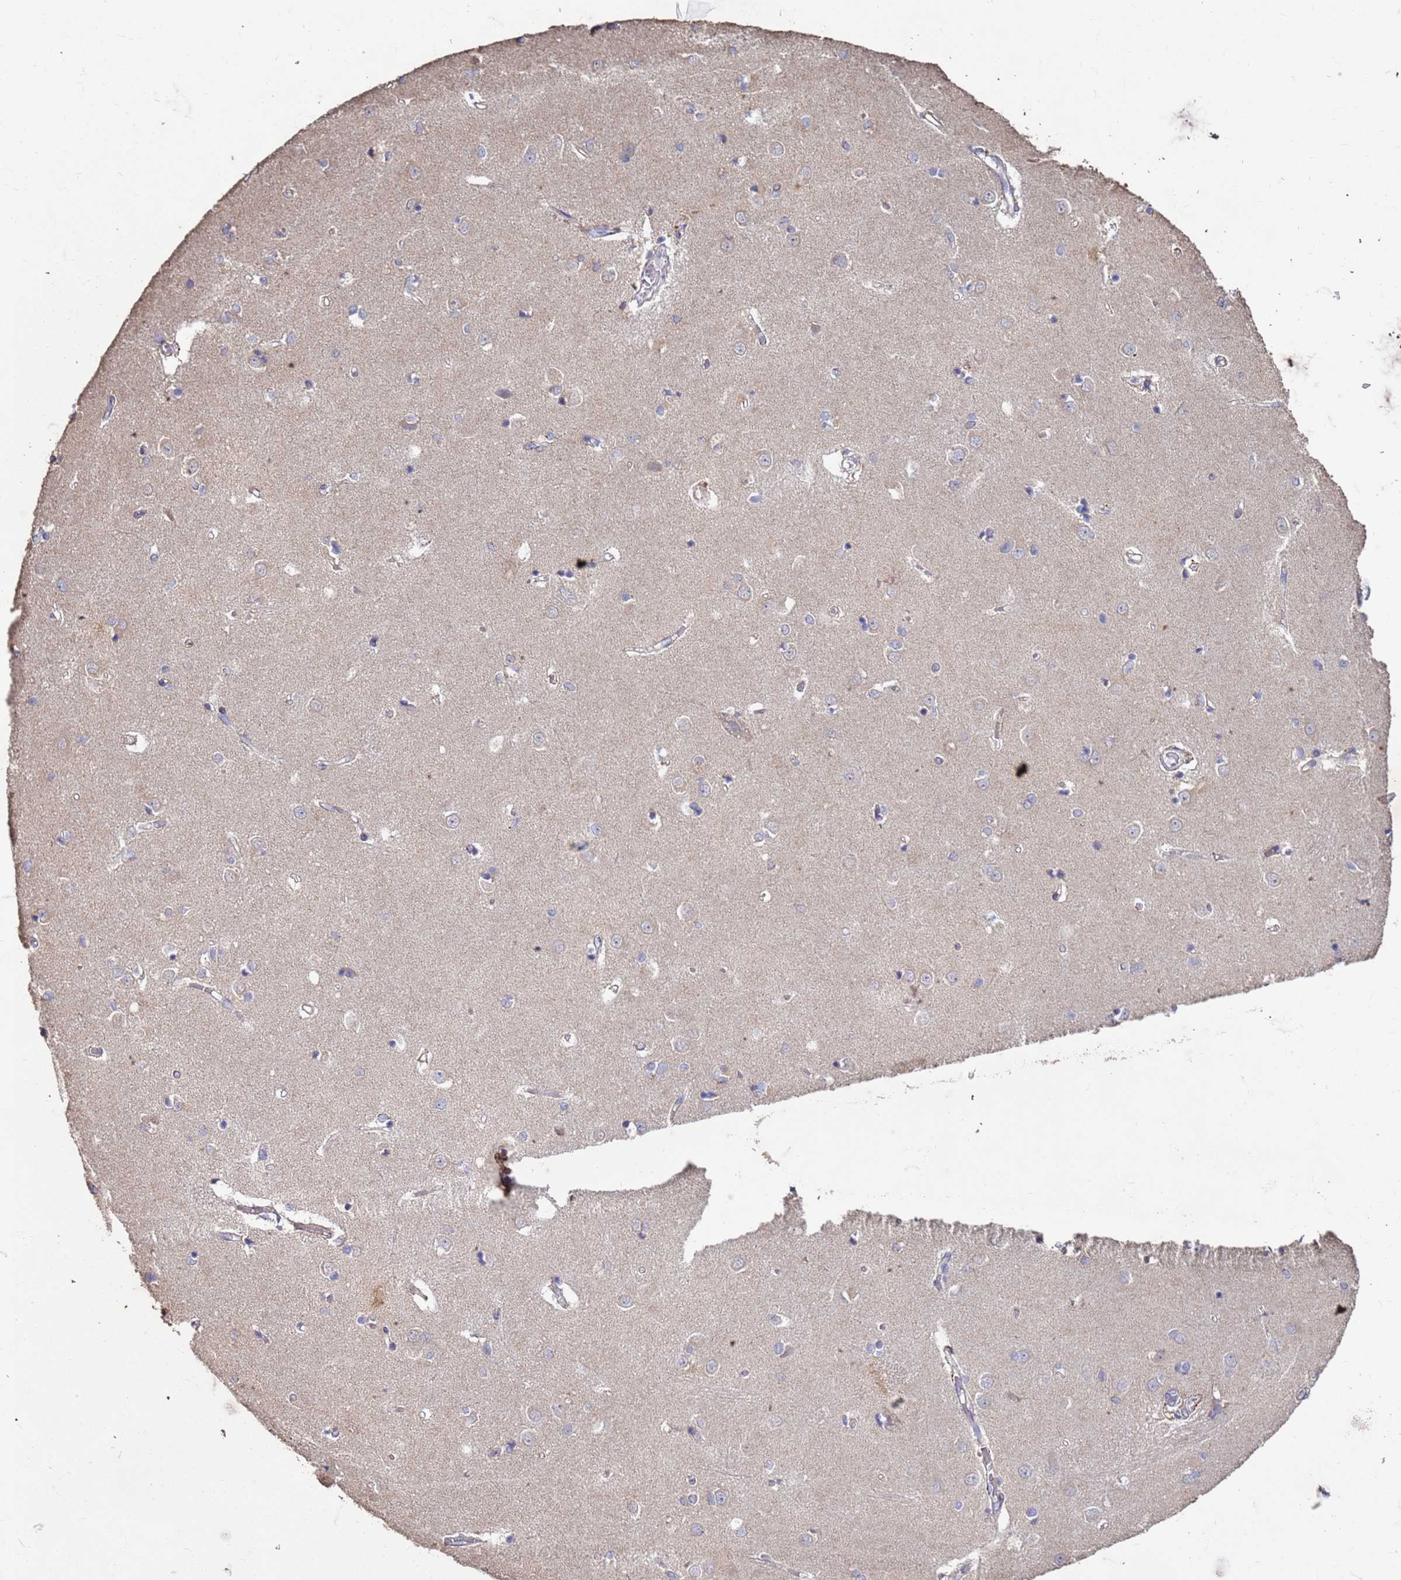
{"staining": {"intensity": "weak", "quantity": "<25%", "location": "cytoplasmic/membranous"}, "tissue": "caudate", "cell_type": "Glial cells", "image_type": "normal", "snomed": [{"axis": "morphology", "description": "Normal tissue, NOS"}, {"axis": "topography", "description": "Lateral ventricle wall"}], "caption": "Caudate stained for a protein using immunohistochemistry (IHC) displays no expression glial cells.", "gene": "SLC25A15", "patient": {"sex": "male", "age": 37}}